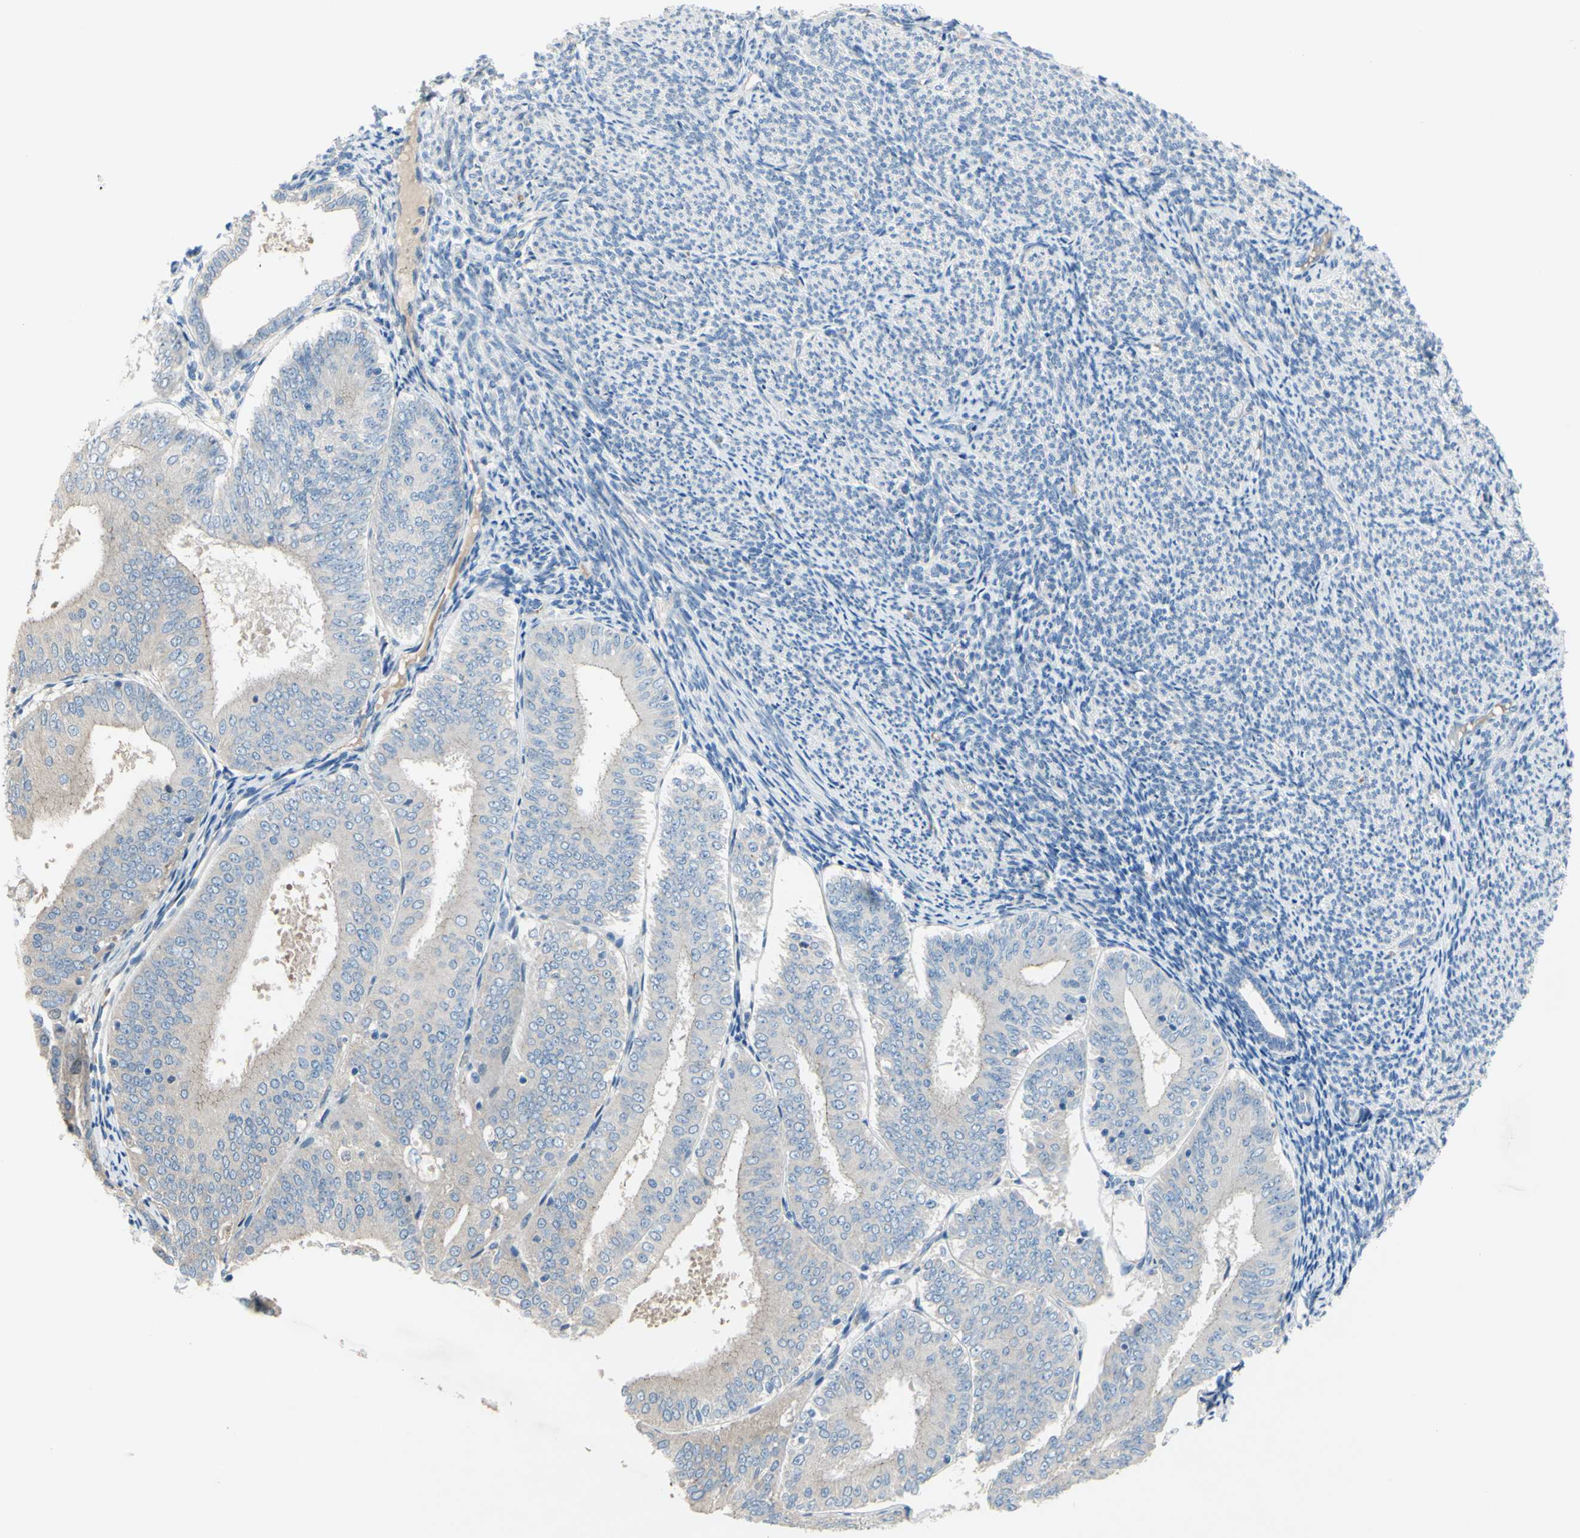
{"staining": {"intensity": "negative", "quantity": "none", "location": "none"}, "tissue": "endometrial cancer", "cell_type": "Tumor cells", "image_type": "cancer", "snomed": [{"axis": "morphology", "description": "Adenocarcinoma, NOS"}, {"axis": "topography", "description": "Endometrium"}], "caption": "Adenocarcinoma (endometrial) stained for a protein using immunohistochemistry (IHC) demonstrates no staining tumor cells.", "gene": "TMEM59L", "patient": {"sex": "female", "age": 63}}